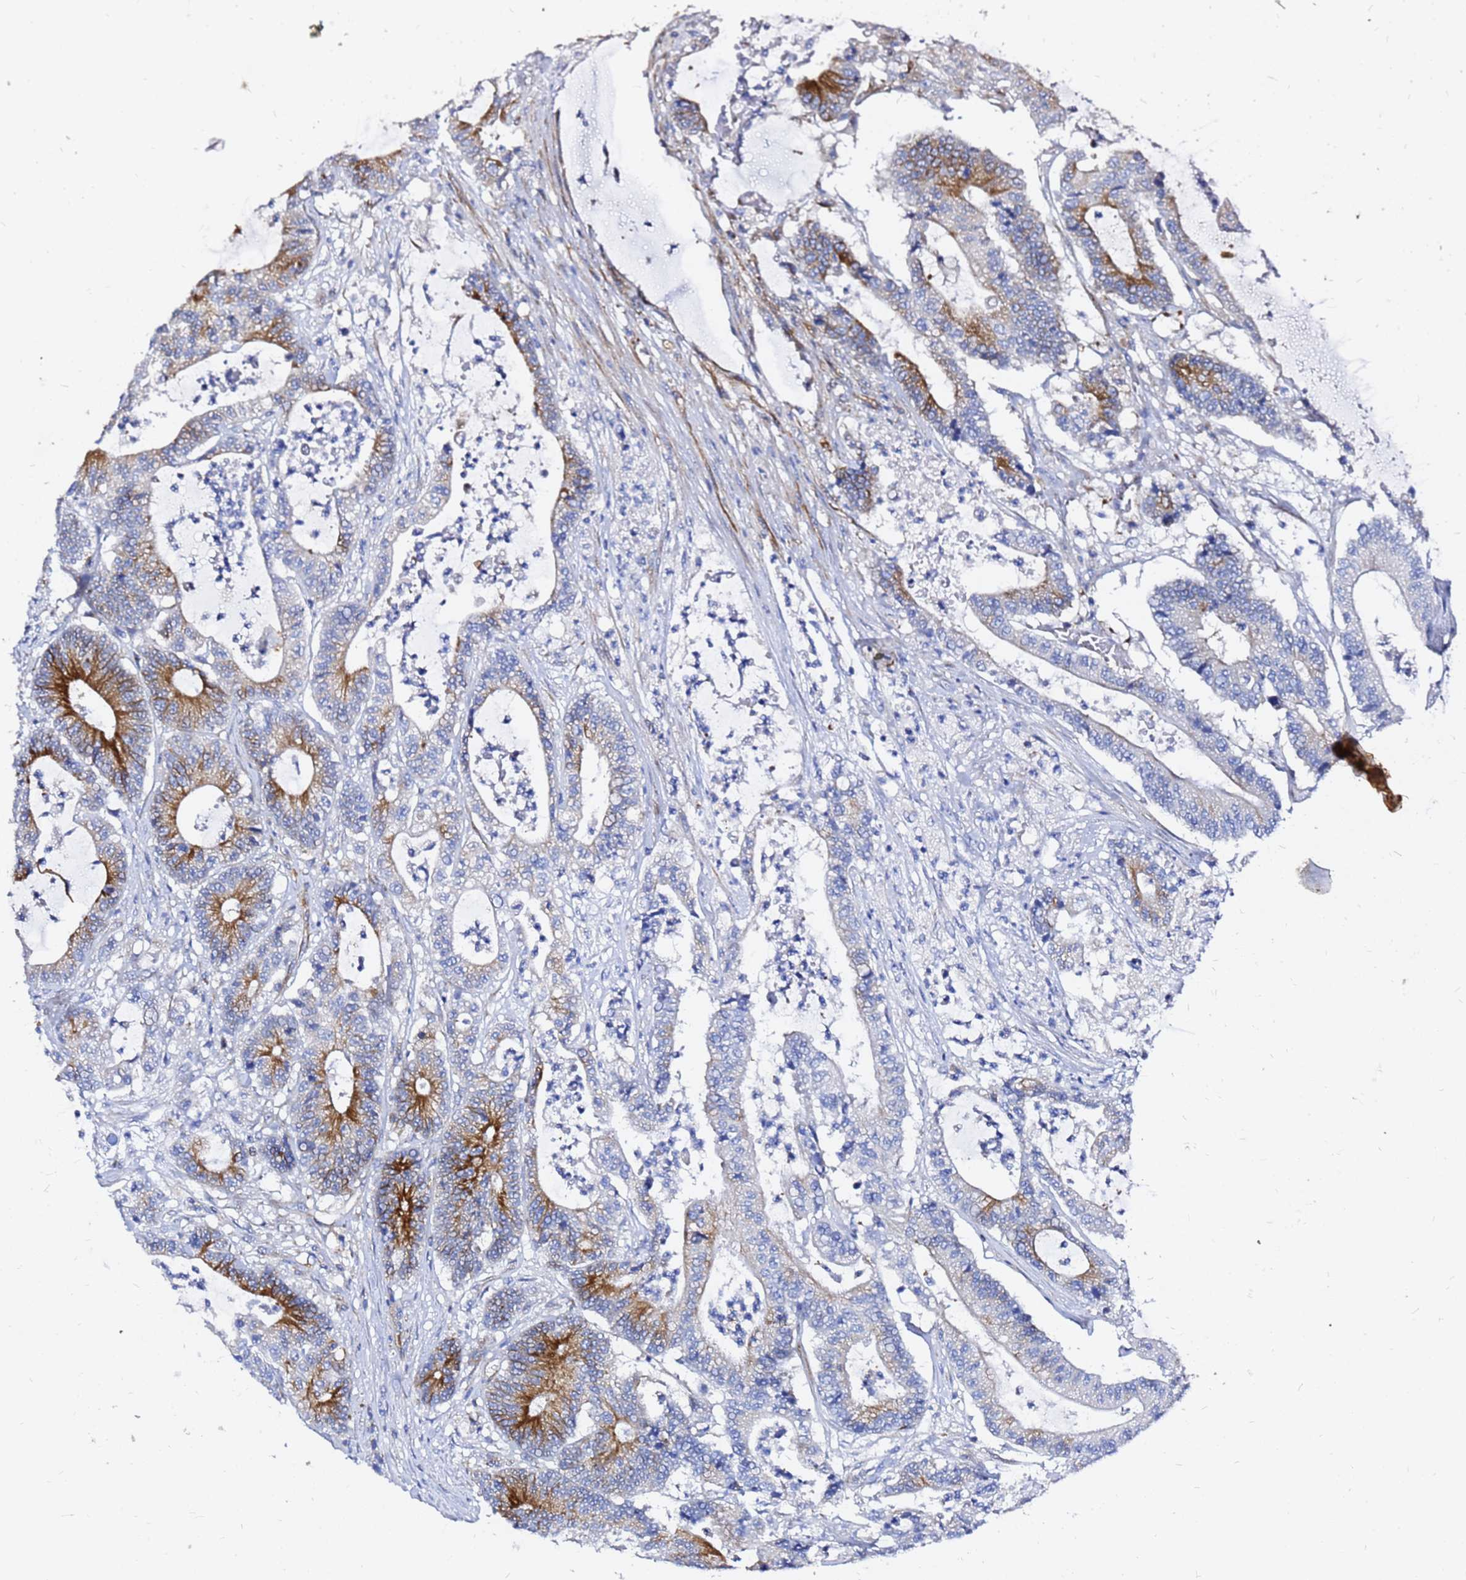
{"staining": {"intensity": "strong", "quantity": "25%-75%", "location": "cytoplasmic/membranous"}, "tissue": "colorectal cancer", "cell_type": "Tumor cells", "image_type": "cancer", "snomed": [{"axis": "morphology", "description": "Adenocarcinoma, NOS"}, {"axis": "topography", "description": "Colon"}], "caption": "Immunohistochemical staining of colorectal cancer (adenocarcinoma) exhibits high levels of strong cytoplasmic/membranous protein staining in about 25%-75% of tumor cells.", "gene": "TUBA8", "patient": {"sex": "female", "age": 84}}